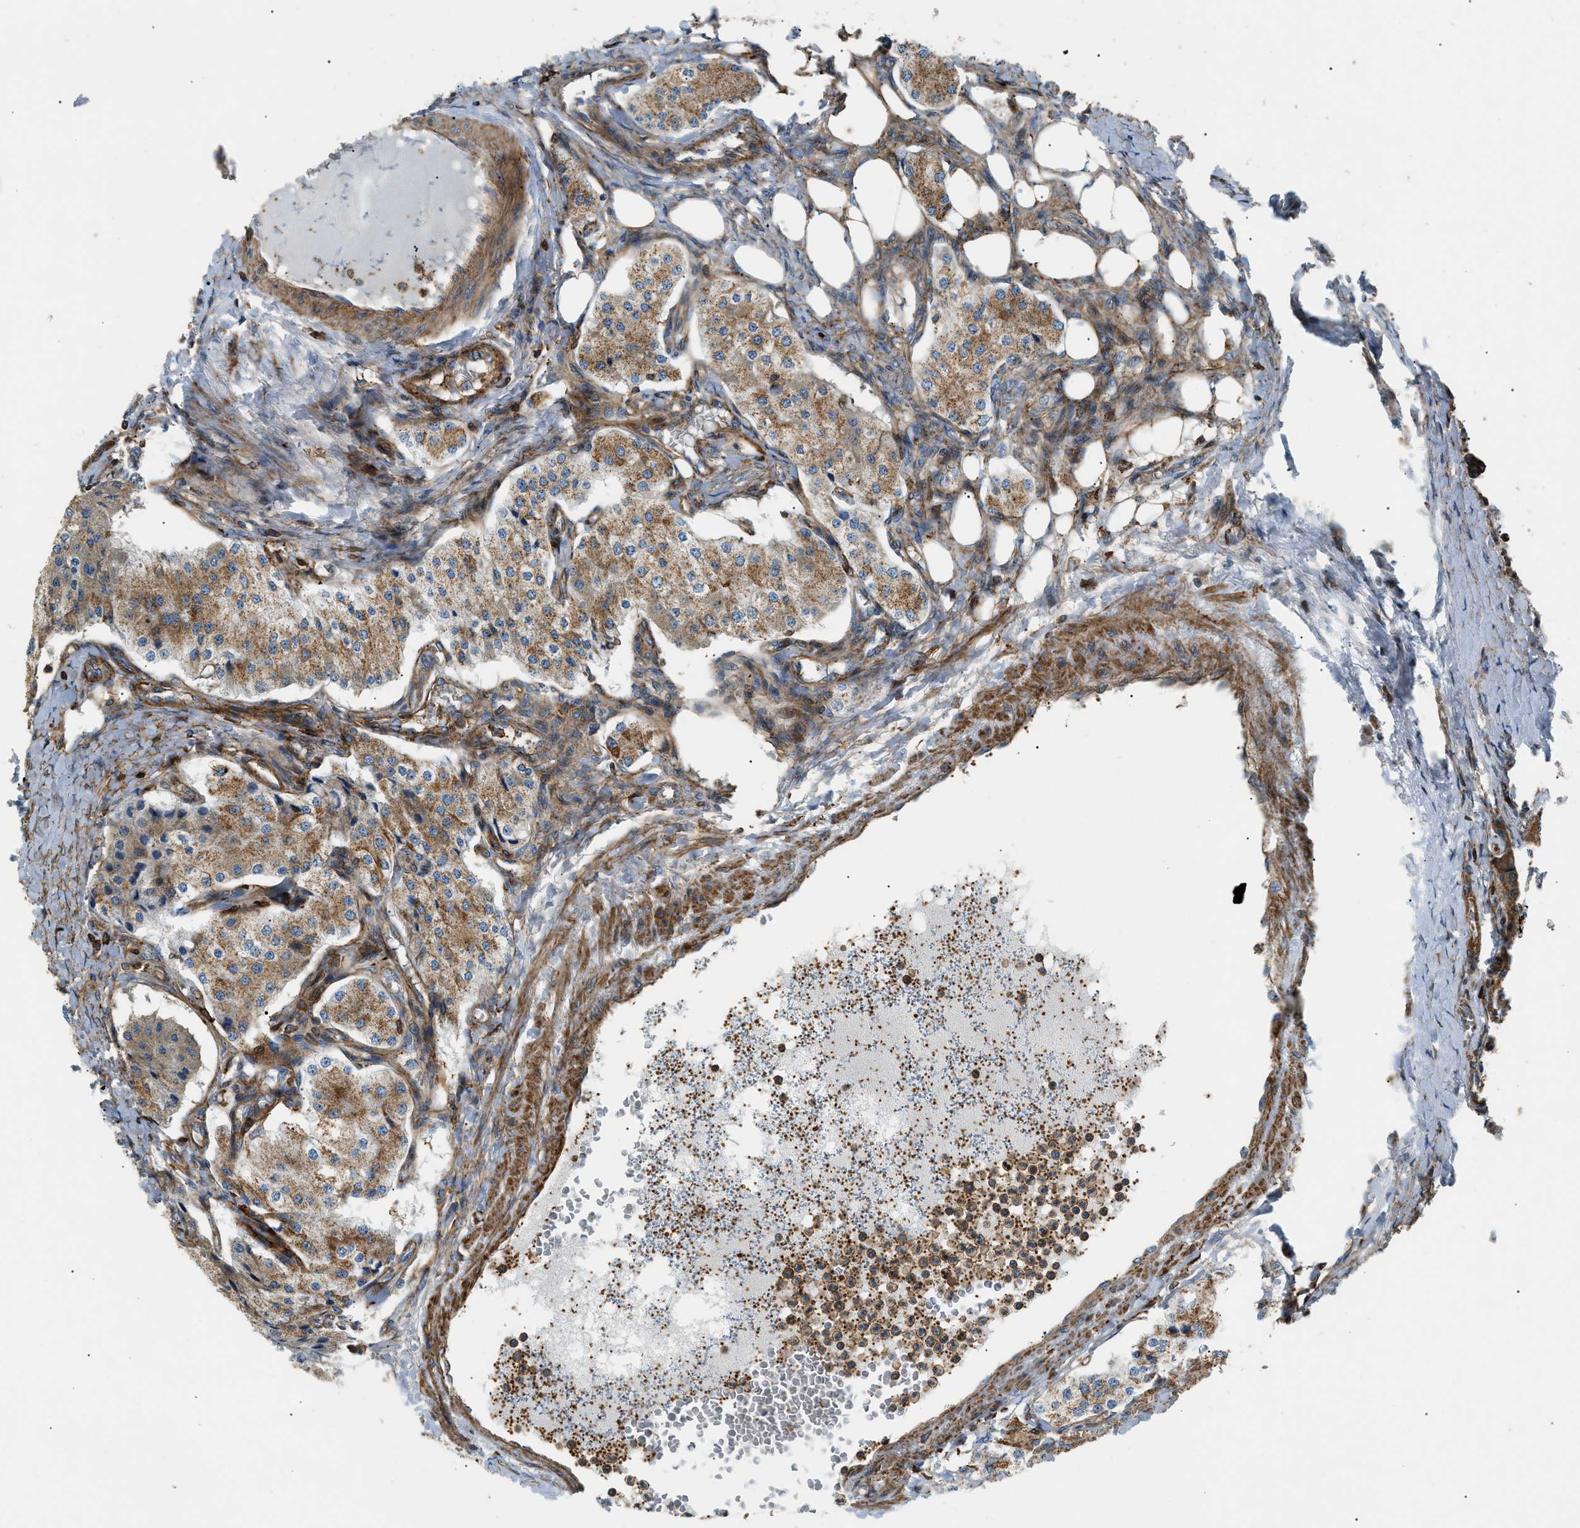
{"staining": {"intensity": "moderate", "quantity": ">75%", "location": "cytoplasmic/membranous"}, "tissue": "carcinoid", "cell_type": "Tumor cells", "image_type": "cancer", "snomed": [{"axis": "morphology", "description": "Carcinoid, malignant, NOS"}, {"axis": "topography", "description": "Colon"}], "caption": "Tumor cells reveal medium levels of moderate cytoplasmic/membranous staining in about >75% of cells in human carcinoid (malignant). The protein is shown in brown color, while the nuclei are stained blue.", "gene": "DHODH", "patient": {"sex": "female", "age": 52}}